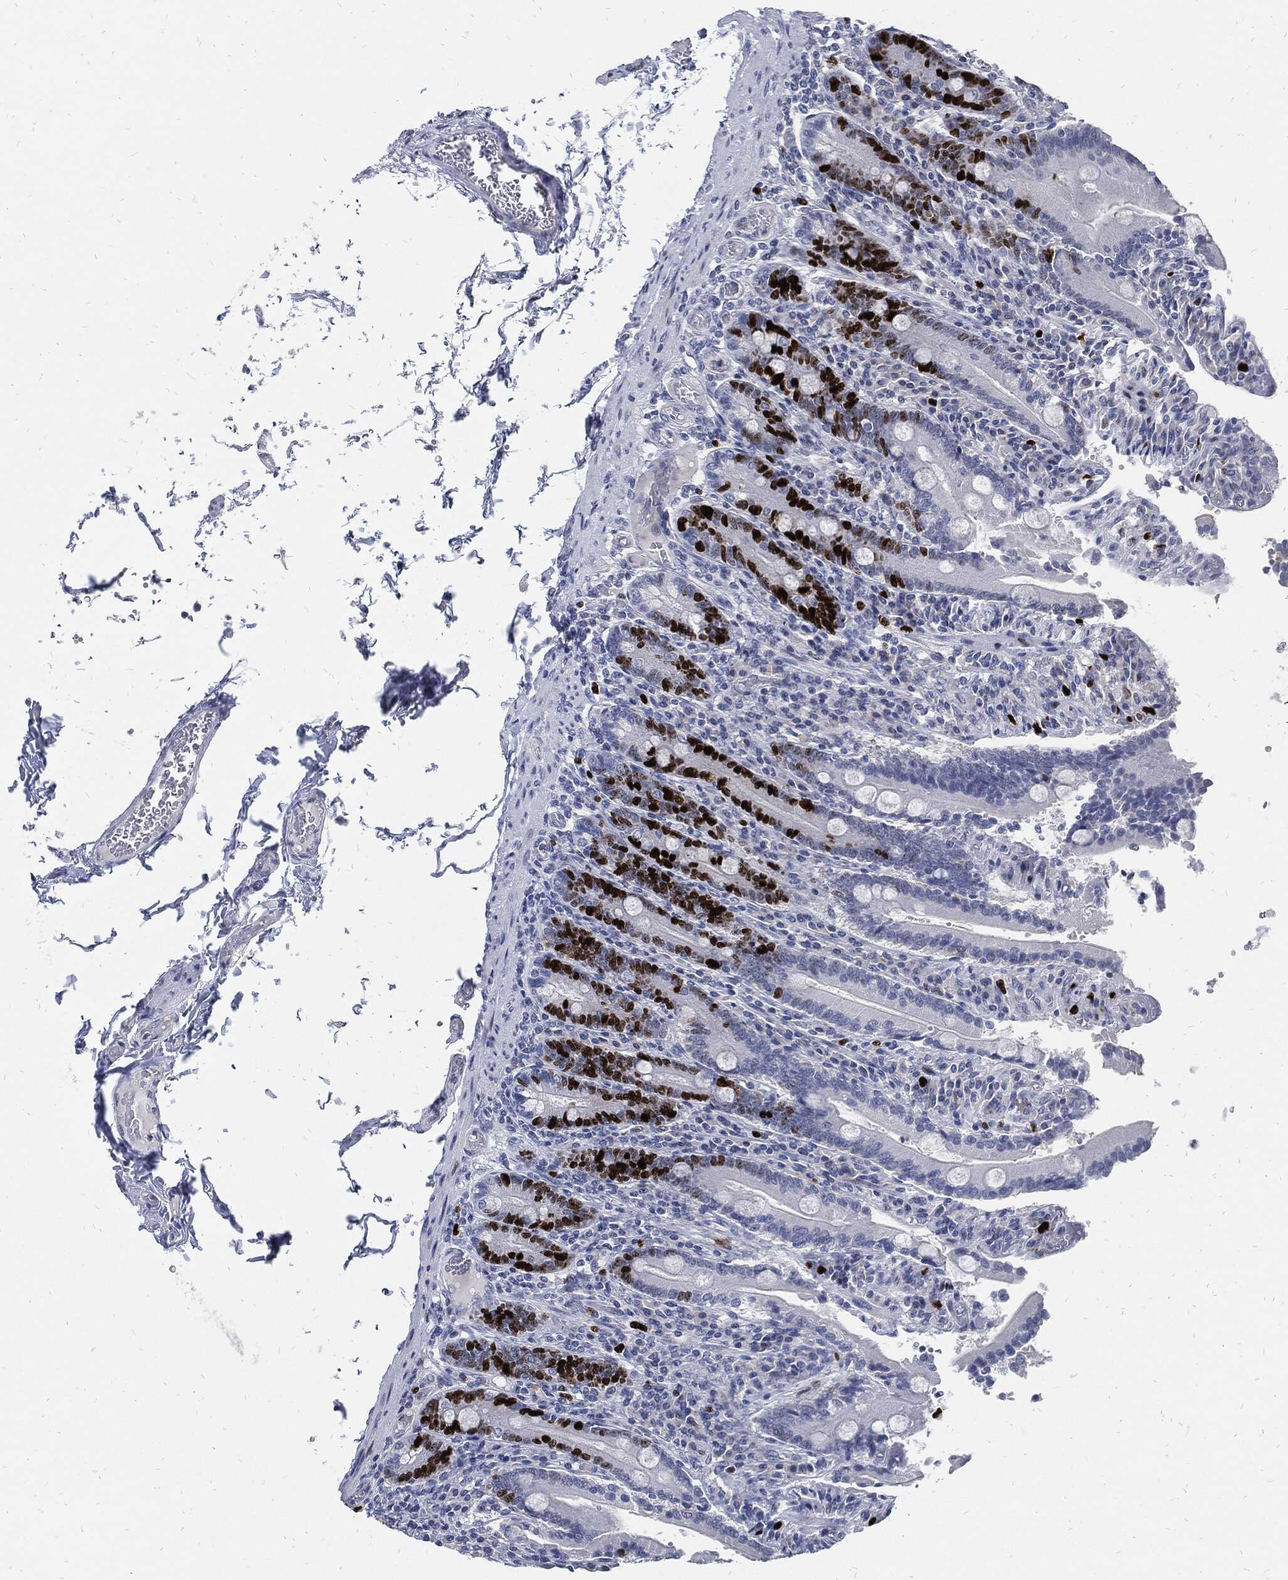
{"staining": {"intensity": "strong", "quantity": "<25%", "location": "nuclear"}, "tissue": "duodenum", "cell_type": "Glandular cells", "image_type": "normal", "snomed": [{"axis": "morphology", "description": "Normal tissue, NOS"}, {"axis": "topography", "description": "Duodenum"}], "caption": "The image demonstrates immunohistochemical staining of normal duodenum. There is strong nuclear staining is present in about <25% of glandular cells.", "gene": "MKI67", "patient": {"sex": "female", "age": 62}}